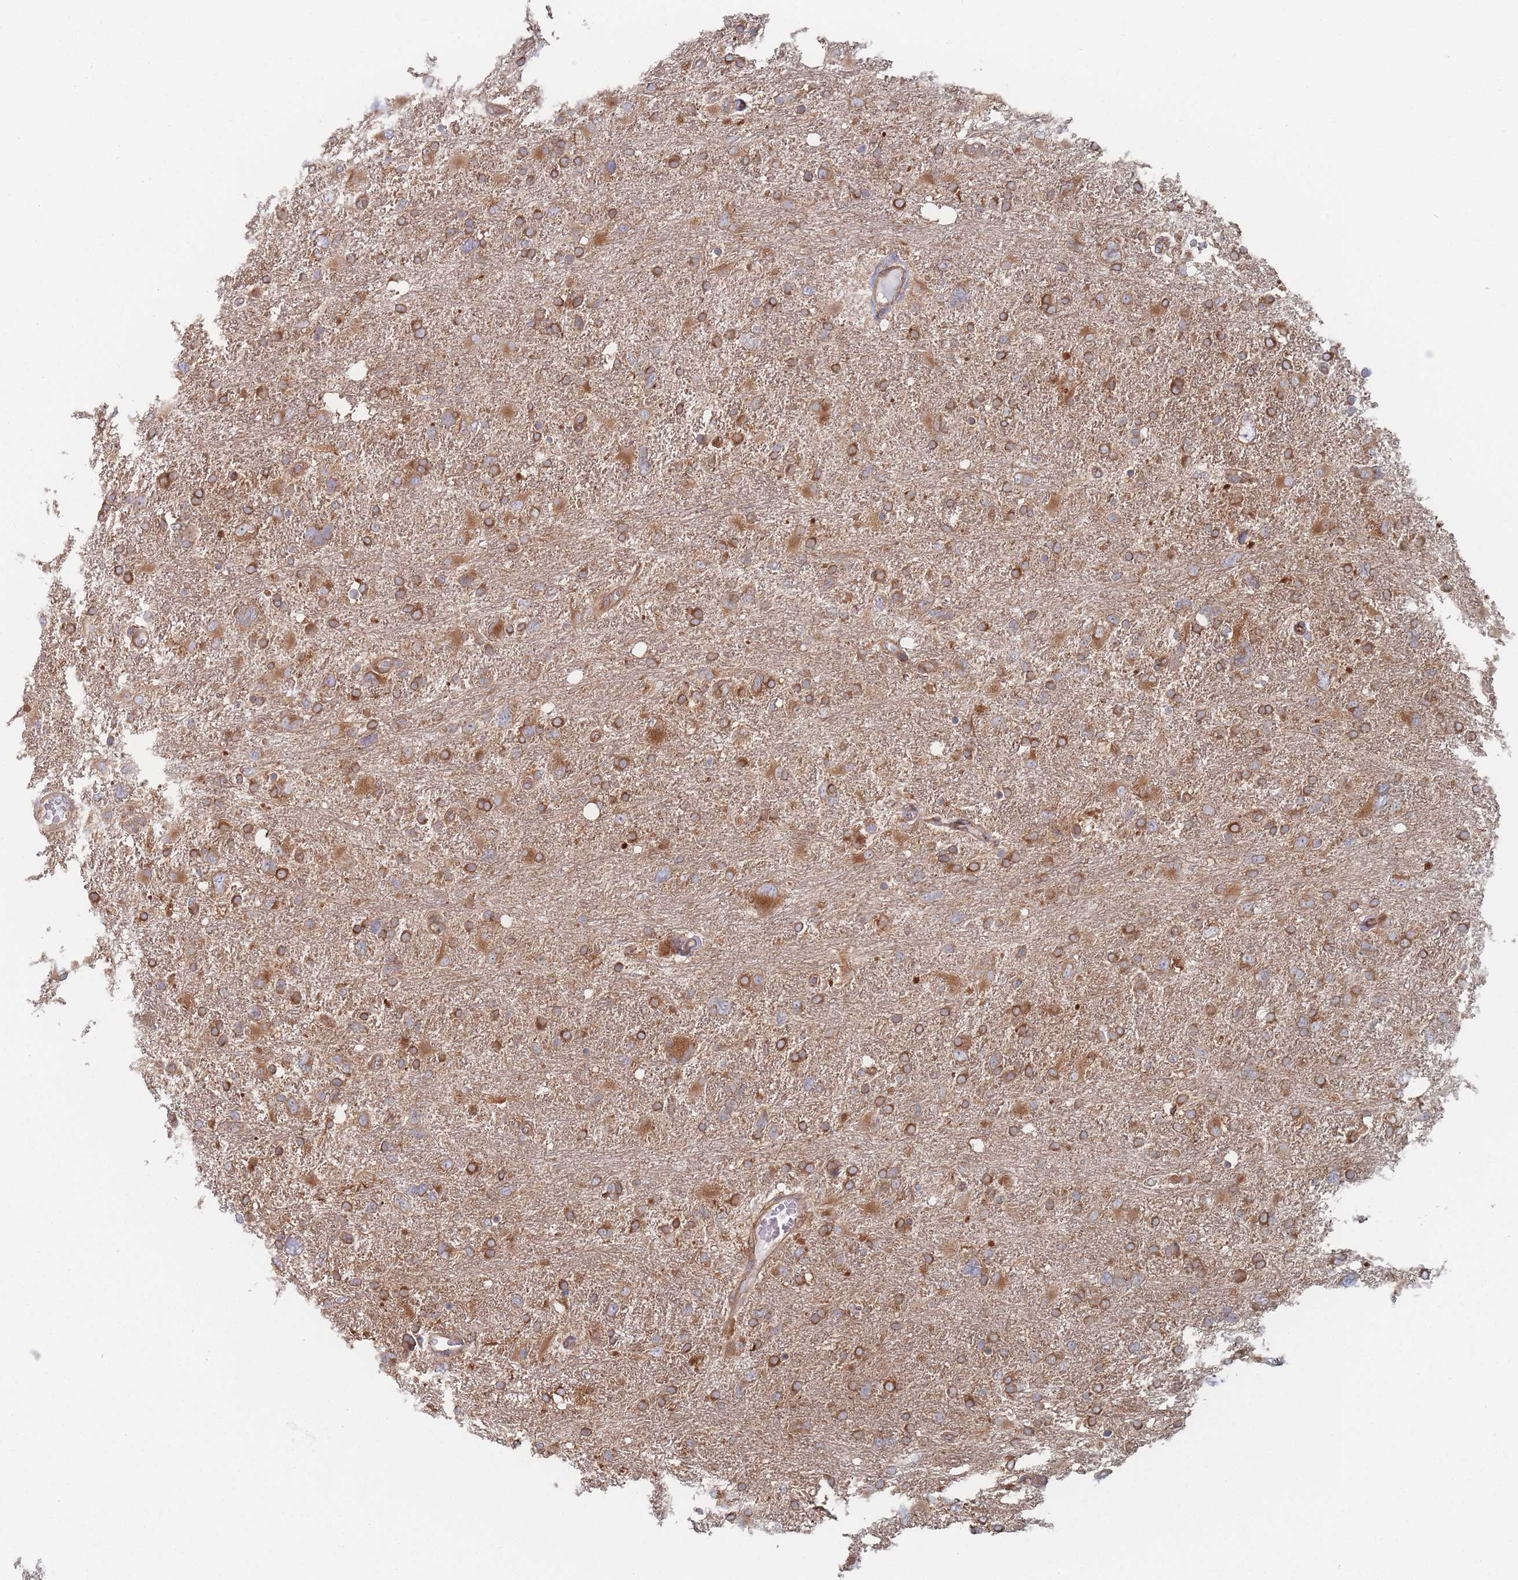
{"staining": {"intensity": "strong", "quantity": "25%-75%", "location": "cytoplasmic/membranous"}, "tissue": "glioma", "cell_type": "Tumor cells", "image_type": "cancer", "snomed": [{"axis": "morphology", "description": "Glioma, malignant, High grade"}, {"axis": "topography", "description": "Brain"}], "caption": "Immunohistochemistry histopathology image of human glioma stained for a protein (brown), which shows high levels of strong cytoplasmic/membranous expression in approximately 25%-75% of tumor cells.", "gene": "KDSR", "patient": {"sex": "male", "age": 61}}